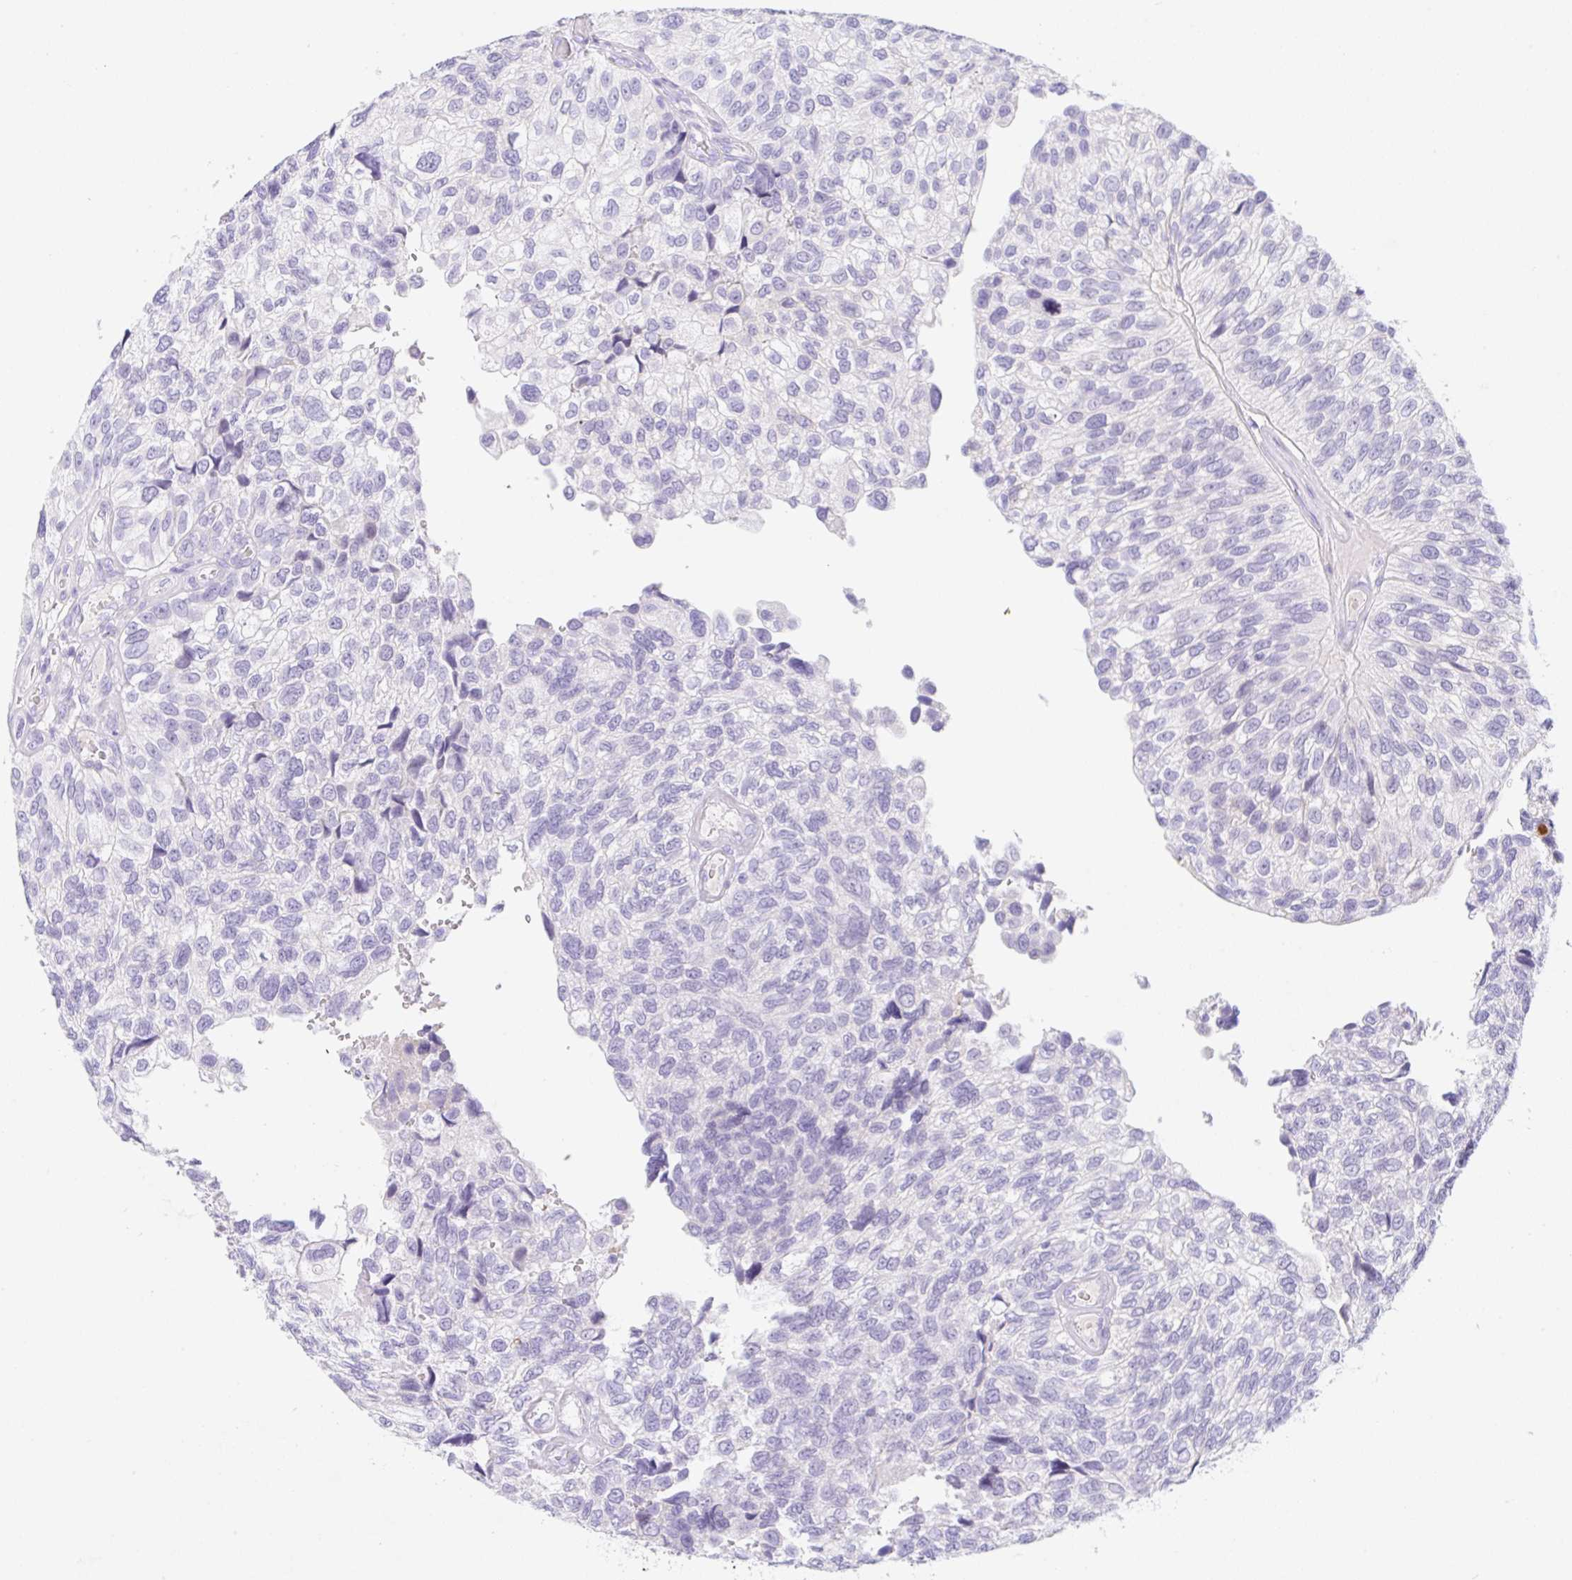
{"staining": {"intensity": "negative", "quantity": "none", "location": "none"}, "tissue": "urothelial cancer", "cell_type": "Tumor cells", "image_type": "cancer", "snomed": [{"axis": "morphology", "description": "Urothelial carcinoma, NOS"}, {"axis": "topography", "description": "Urinary bladder"}], "caption": "Immunohistochemistry (IHC) micrograph of urothelial cancer stained for a protein (brown), which shows no staining in tumor cells.", "gene": "KLK8", "patient": {"sex": "male", "age": 87}}